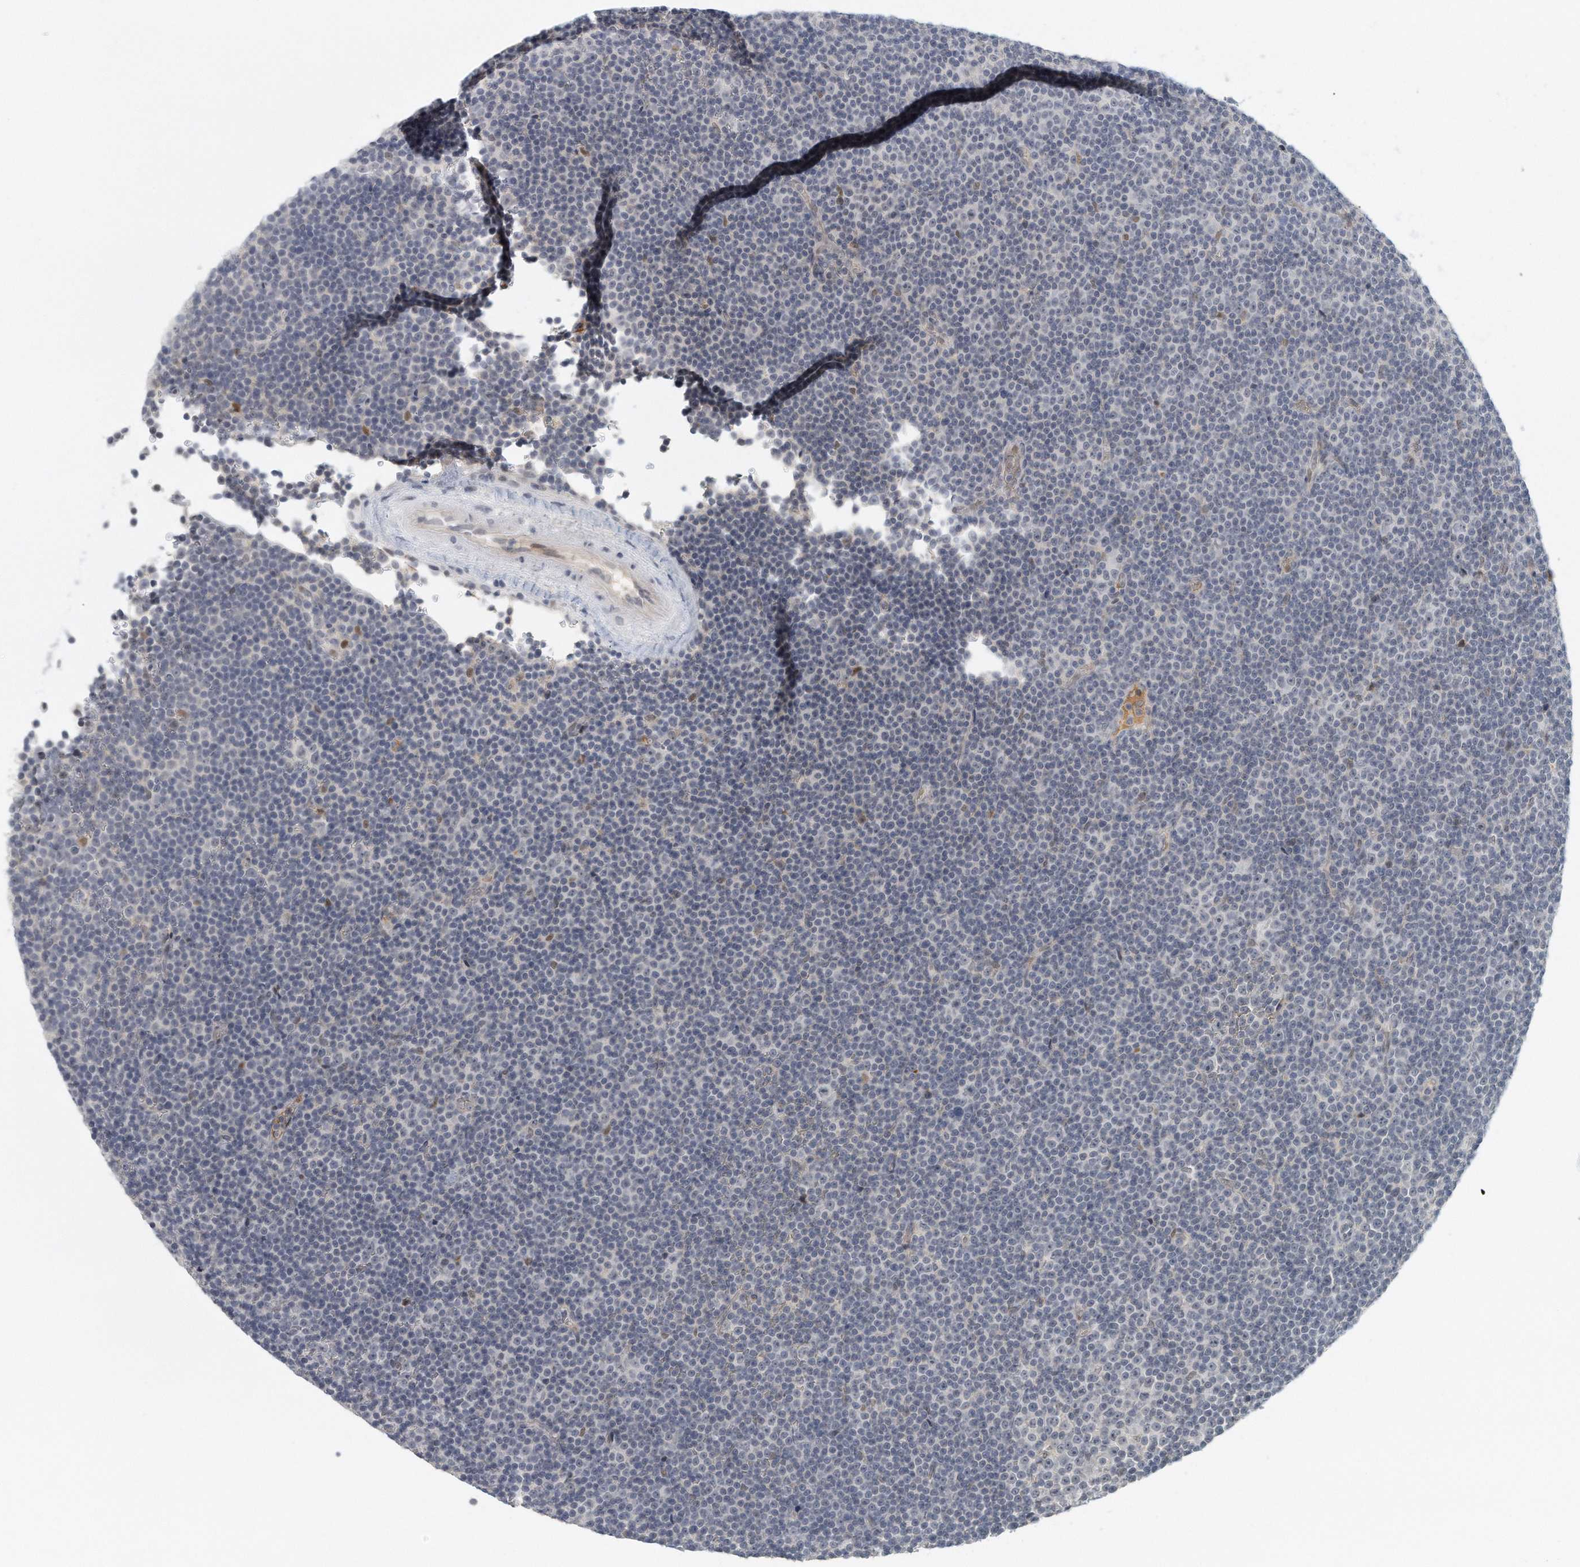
{"staining": {"intensity": "negative", "quantity": "none", "location": "none"}, "tissue": "lymphoma", "cell_type": "Tumor cells", "image_type": "cancer", "snomed": [{"axis": "morphology", "description": "Malignant lymphoma, non-Hodgkin's type, Low grade"}, {"axis": "topography", "description": "Lymph node"}], "caption": "This is an immunohistochemistry (IHC) micrograph of human low-grade malignant lymphoma, non-Hodgkin's type. There is no positivity in tumor cells.", "gene": "DDX43", "patient": {"sex": "female", "age": 67}}